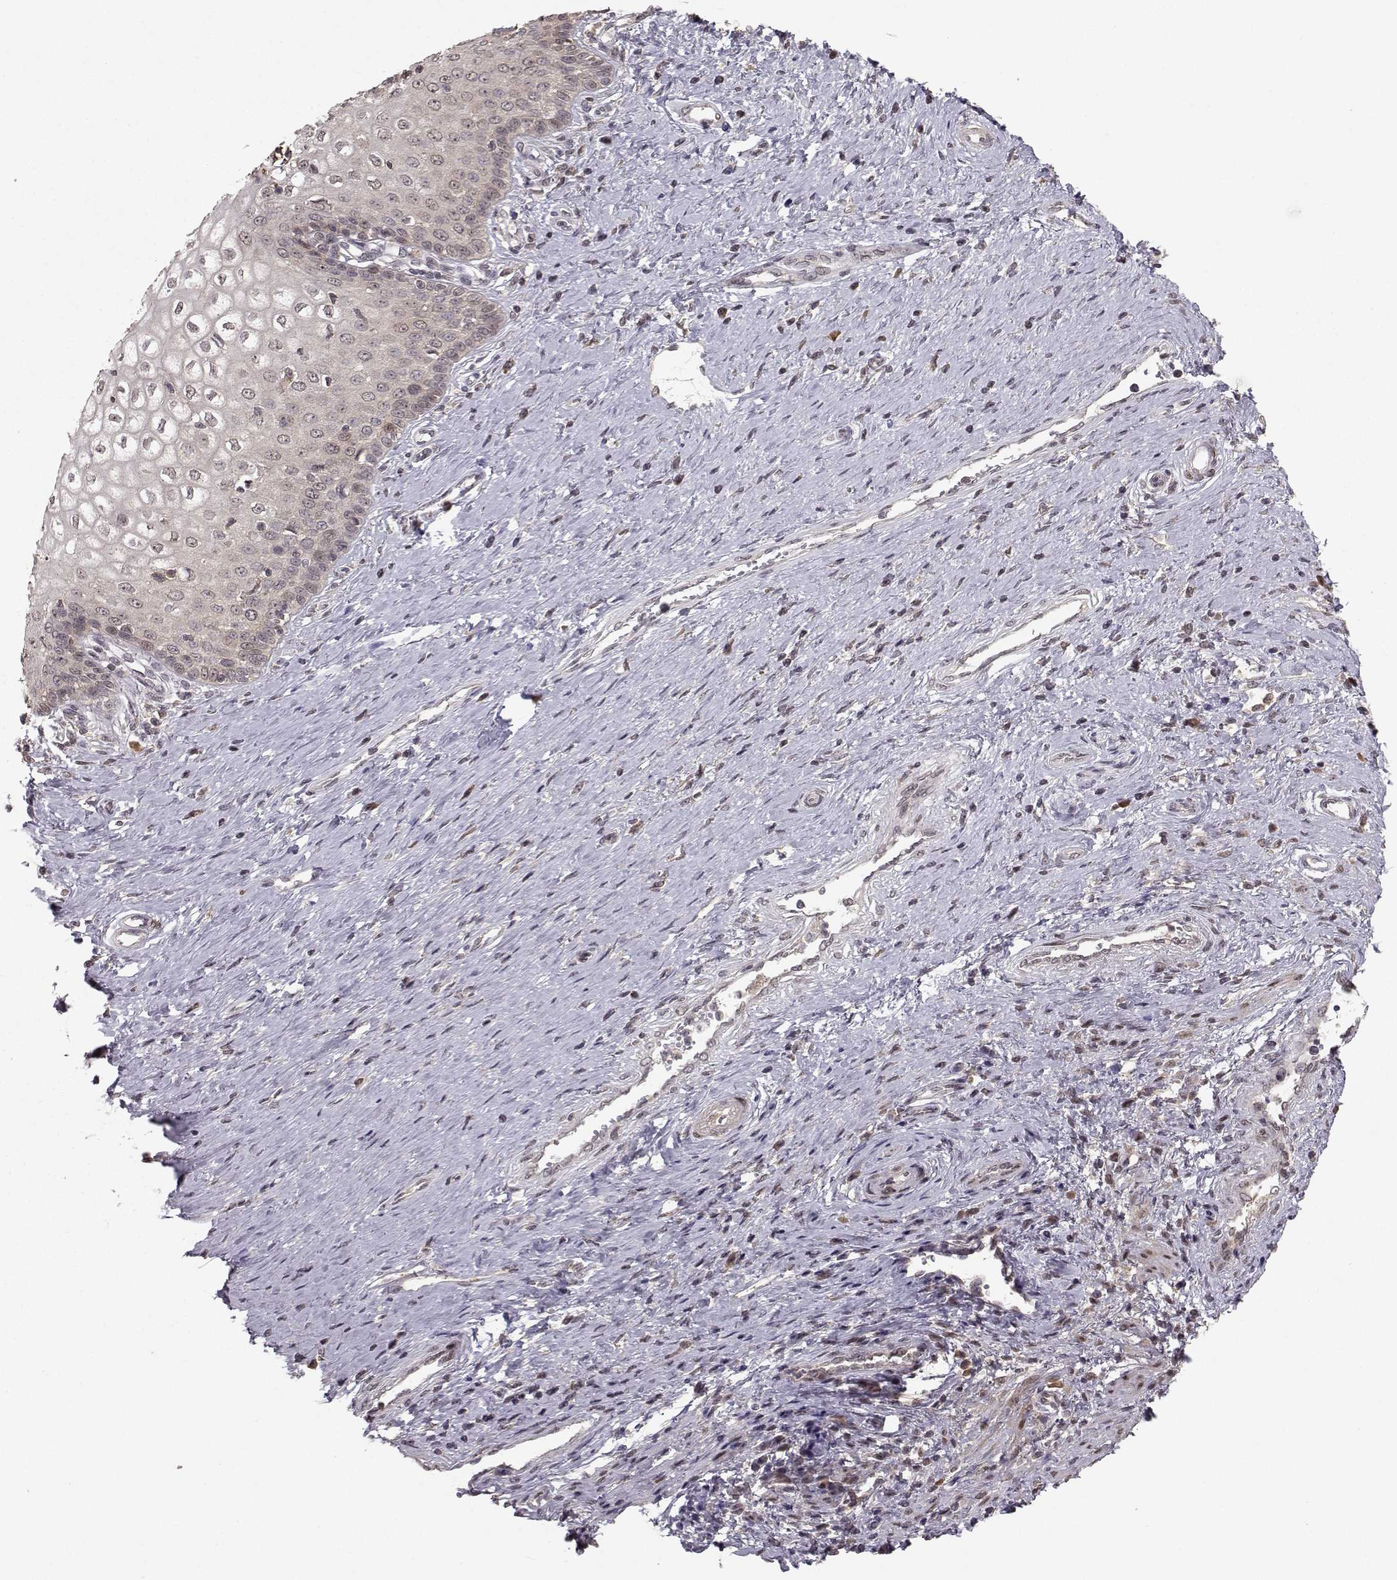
{"staining": {"intensity": "negative", "quantity": "none", "location": "none"}, "tissue": "cervical cancer", "cell_type": "Tumor cells", "image_type": "cancer", "snomed": [{"axis": "morphology", "description": "Squamous cell carcinoma, NOS"}, {"axis": "topography", "description": "Cervix"}], "caption": "The micrograph reveals no staining of tumor cells in cervical squamous cell carcinoma.", "gene": "PLEKHG3", "patient": {"sex": "female", "age": 26}}